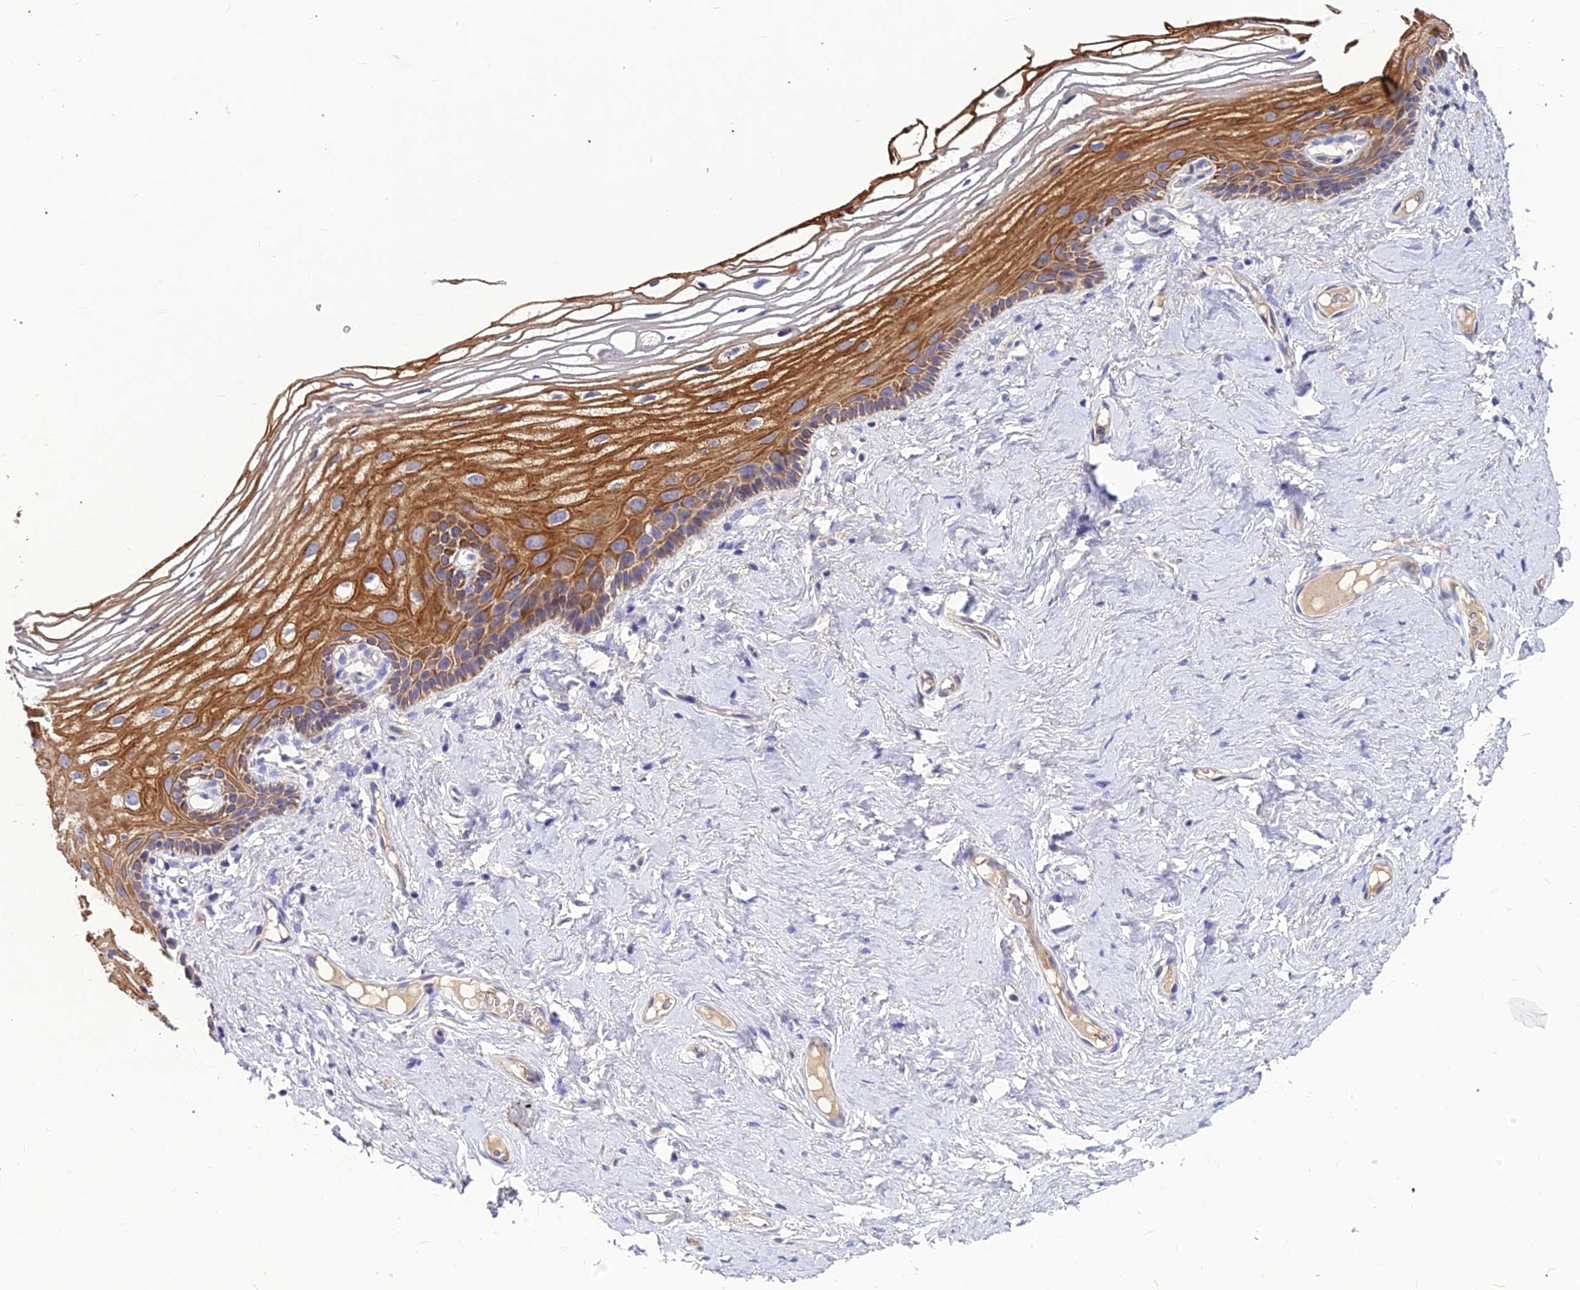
{"staining": {"intensity": "strong", "quantity": ">75%", "location": "cytoplasmic/membranous"}, "tissue": "vagina", "cell_type": "Squamous epithelial cells", "image_type": "normal", "snomed": [{"axis": "morphology", "description": "Normal tissue, NOS"}, {"axis": "morphology", "description": "Adenocarcinoma, NOS"}, {"axis": "topography", "description": "Rectum"}, {"axis": "topography", "description": "Vagina"}], "caption": "An immunohistochemistry photomicrograph of normal tissue is shown. Protein staining in brown highlights strong cytoplasmic/membranous positivity in vagina within squamous epithelial cells. The protein of interest is stained brown, and the nuclei are stained in blue (DAB IHC with brightfield microscopy, high magnification).", "gene": "DMRTA1", "patient": {"sex": "female", "age": 71}}